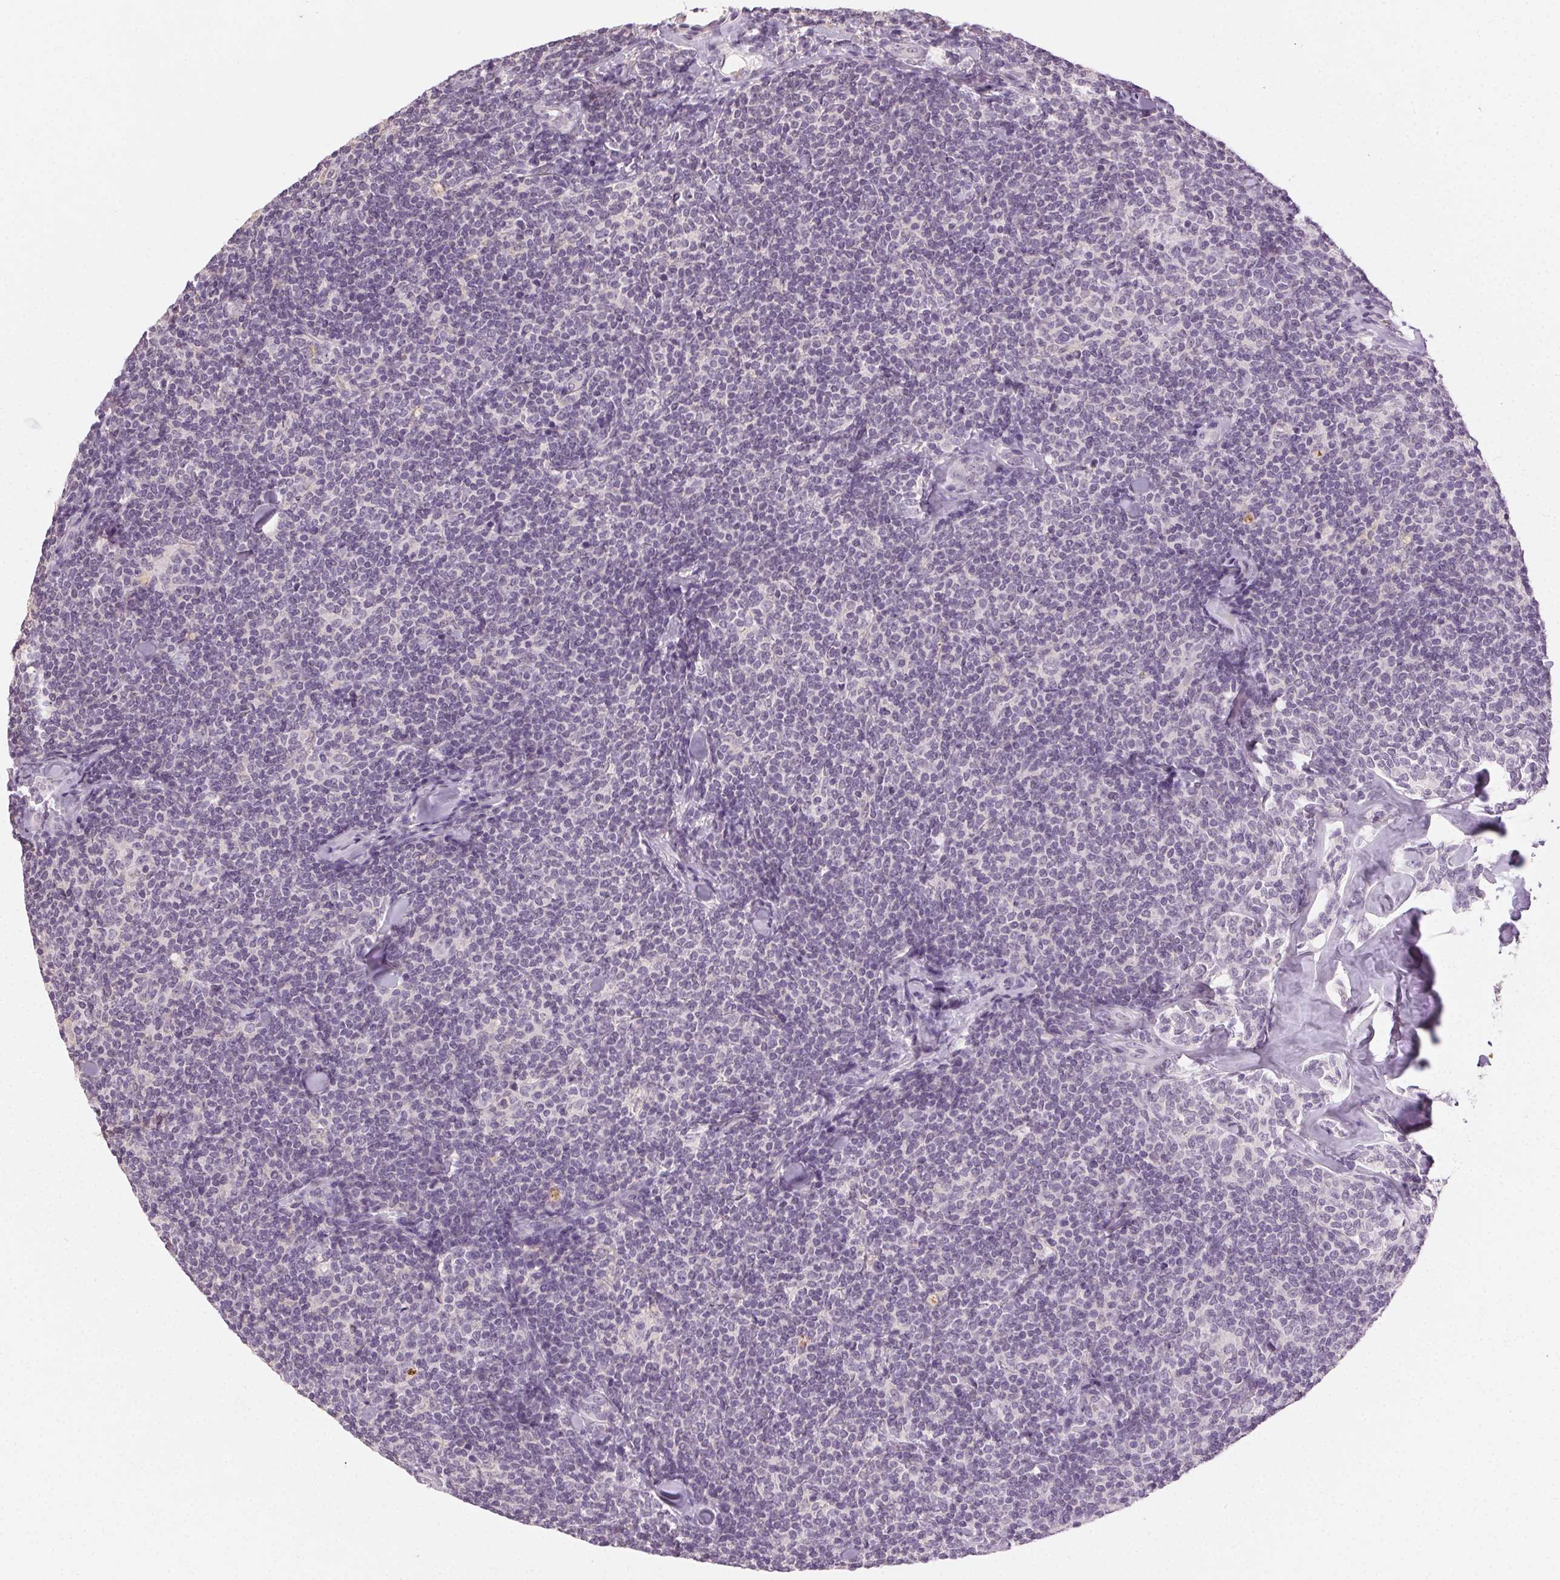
{"staining": {"intensity": "negative", "quantity": "none", "location": "none"}, "tissue": "lymphoma", "cell_type": "Tumor cells", "image_type": "cancer", "snomed": [{"axis": "morphology", "description": "Malignant lymphoma, non-Hodgkin's type, Low grade"}, {"axis": "topography", "description": "Lymph node"}], "caption": "Immunohistochemistry (IHC) of human low-grade malignant lymphoma, non-Hodgkin's type displays no staining in tumor cells.", "gene": "CLTRN", "patient": {"sex": "female", "age": 56}}